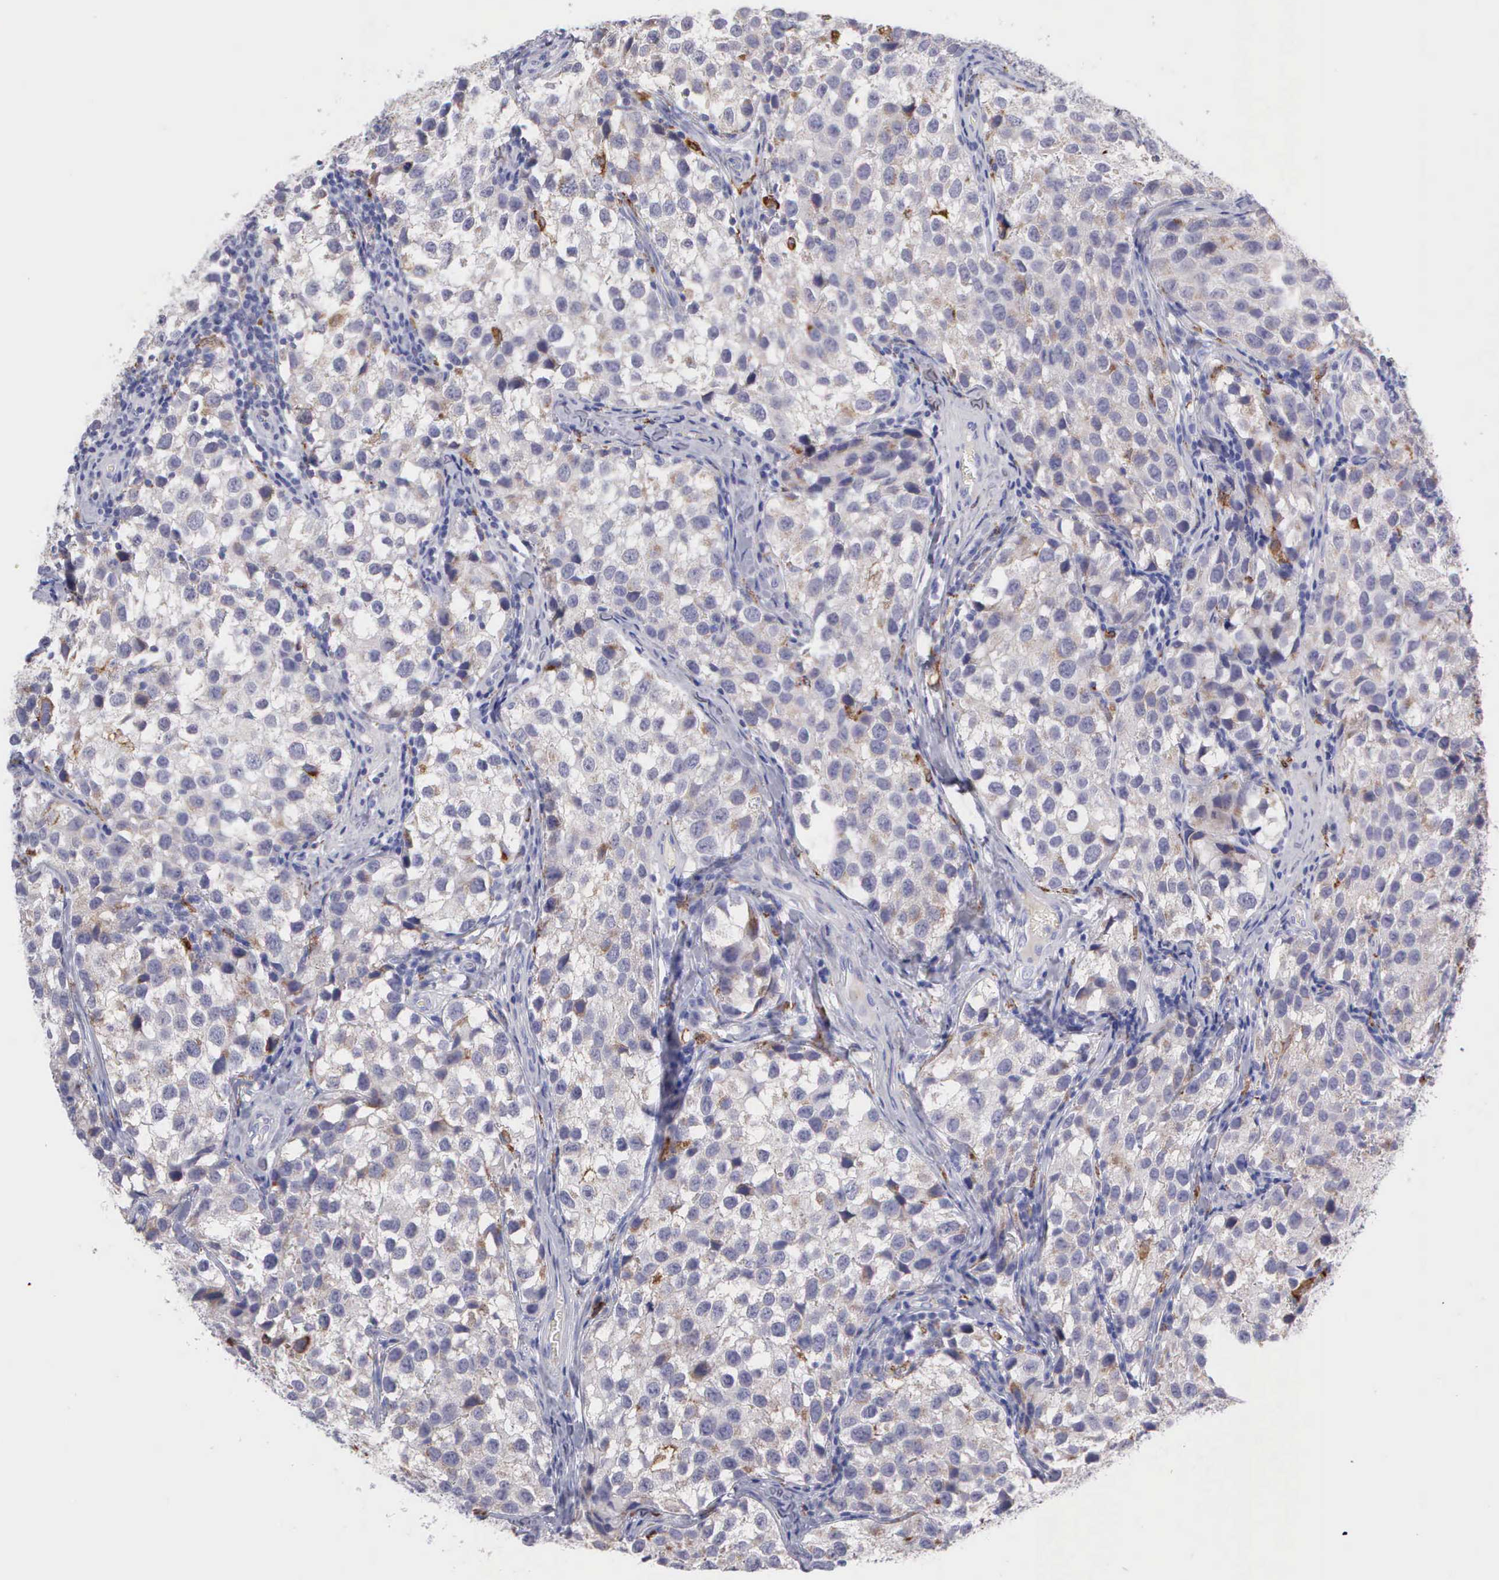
{"staining": {"intensity": "weak", "quantity": "<25%", "location": "cytoplasmic/membranous"}, "tissue": "testis cancer", "cell_type": "Tumor cells", "image_type": "cancer", "snomed": [{"axis": "morphology", "description": "Seminoma, NOS"}, {"axis": "topography", "description": "Testis"}], "caption": "An image of human testis cancer is negative for staining in tumor cells. (Brightfield microscopy of DAB IHC at high magnification).", "gene": "TYRP1", "patient": {"sex": "male", "age": 39}}